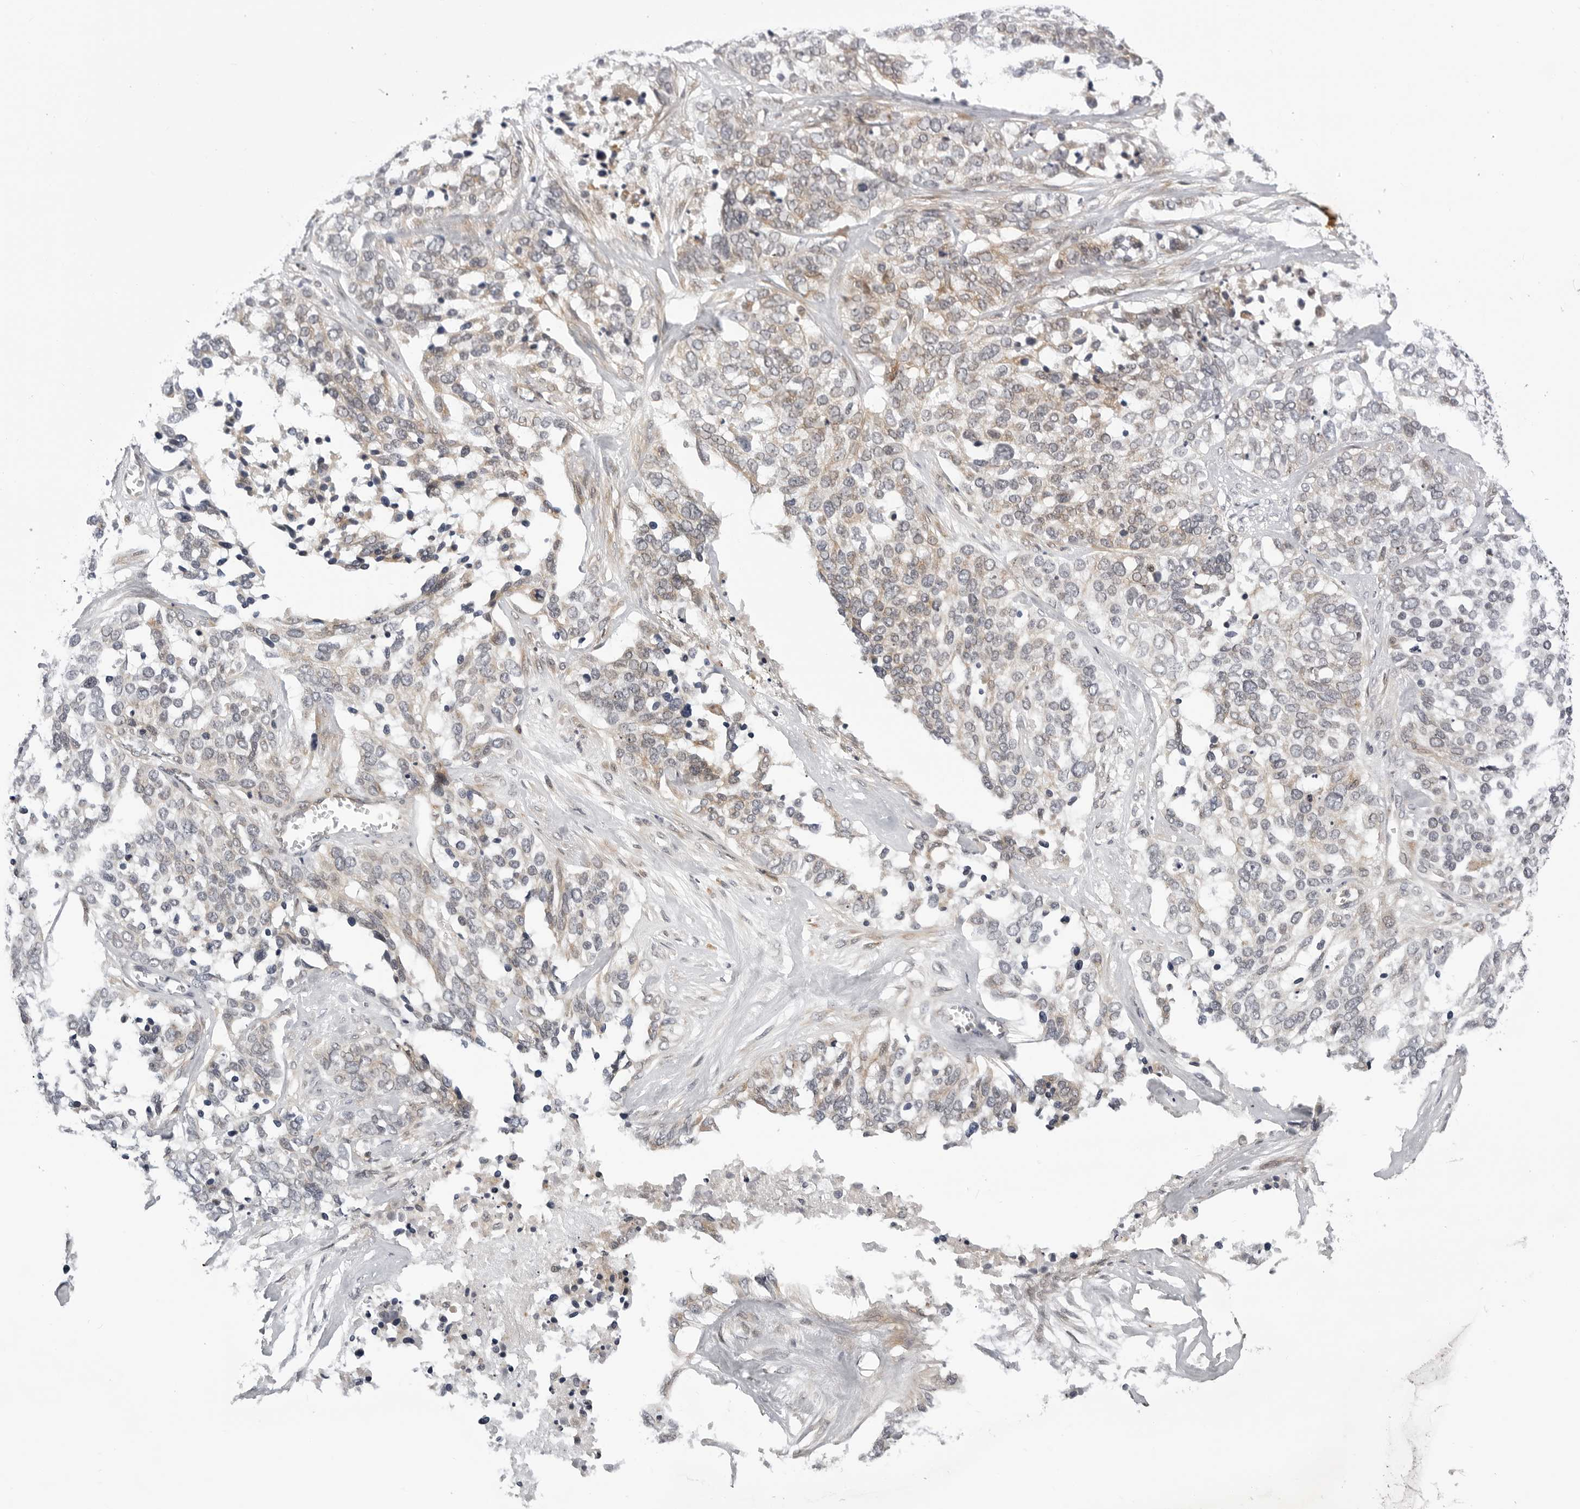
{"staining": {"intensity": "weak", "quantity": "25%-75%", "location": "cytoplasmic/membranous"}, "tissue": "ovarian cancer", "cell_type": "Tumor cells", "image_type": "cancer", "snomed": [{"axis": "morphology", "description": "Cystadenocarcinoma, serous, NOS"}, {"axis": "topography", "description": "Ovary"}], "caption": "Weak cytoplasmic/membranous expression is identified in approximately 25%-75% of tumor cells in serous cystadenocarcinoma (ovarian). (Stains: DAB in brown, nuclei in blue, Microscopy: brightfield microscopy at high magnification).", "gene": "KIAA1614", "patient": {"sex": "female", "age": 44}}